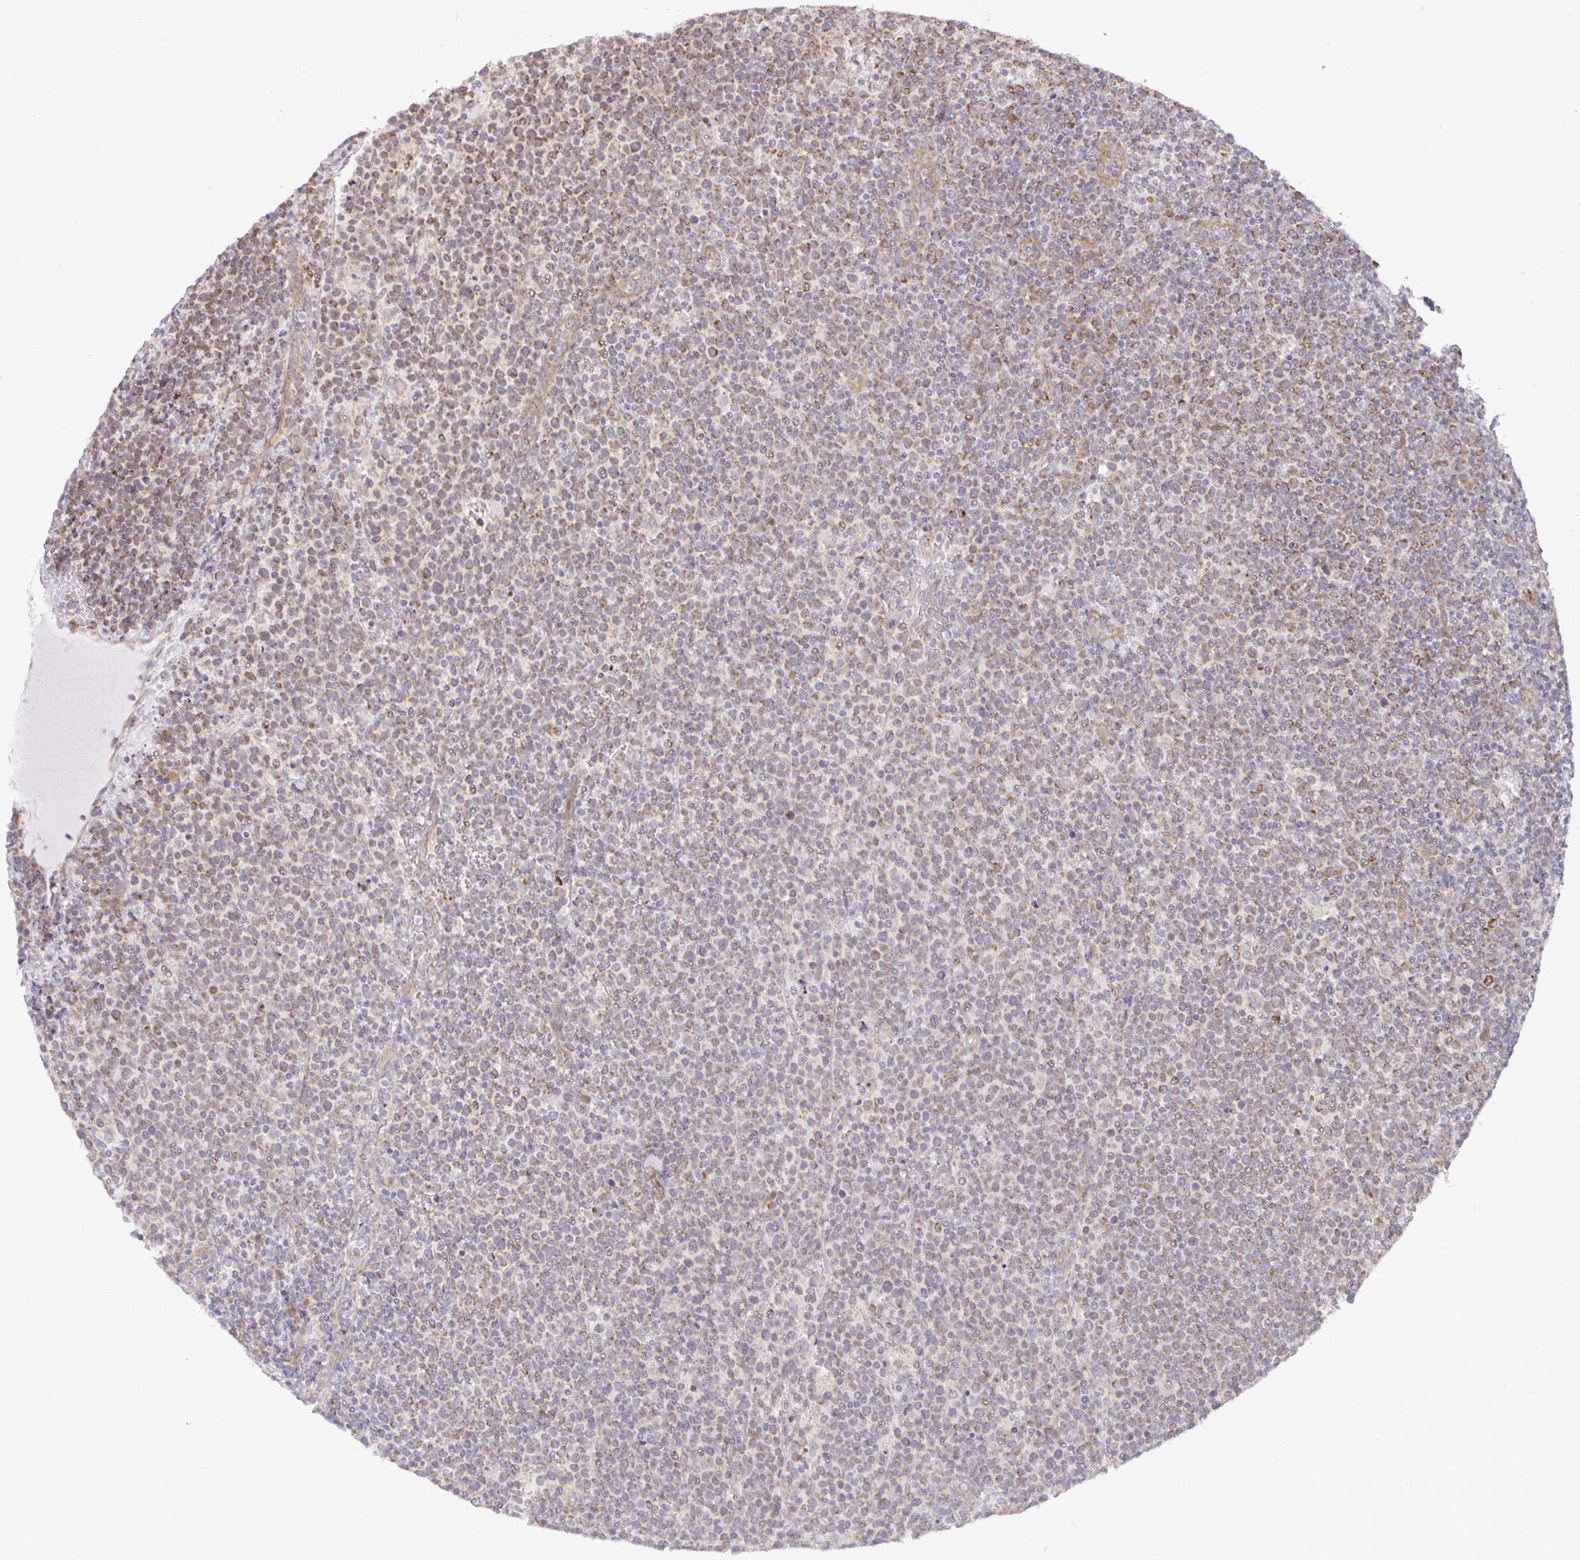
{"staining": {"intensity": "moderate", "quantity": "25%-75%", "location": "cytoplasmic/membranous"}, "tissue": "lymphoma", "cell_type": "Tumor cells", "image_type": "cancer", "snomed": [{"axis": "morphology", "description": "Malignant lymphoma, non-Hodgkin's type, High grade"}, {"axis": "topography", "description": "Lymph node"}], "caption": "Tumor cells demonstrate medium levels of moderate cytoplasmic/membranous expression in about 25%-75% of cells in malignant lymphoma, non-Hodgkin's type (high-grade).", "gene": "DLEU7", "patient": {"sex": "male", "age": 61}}